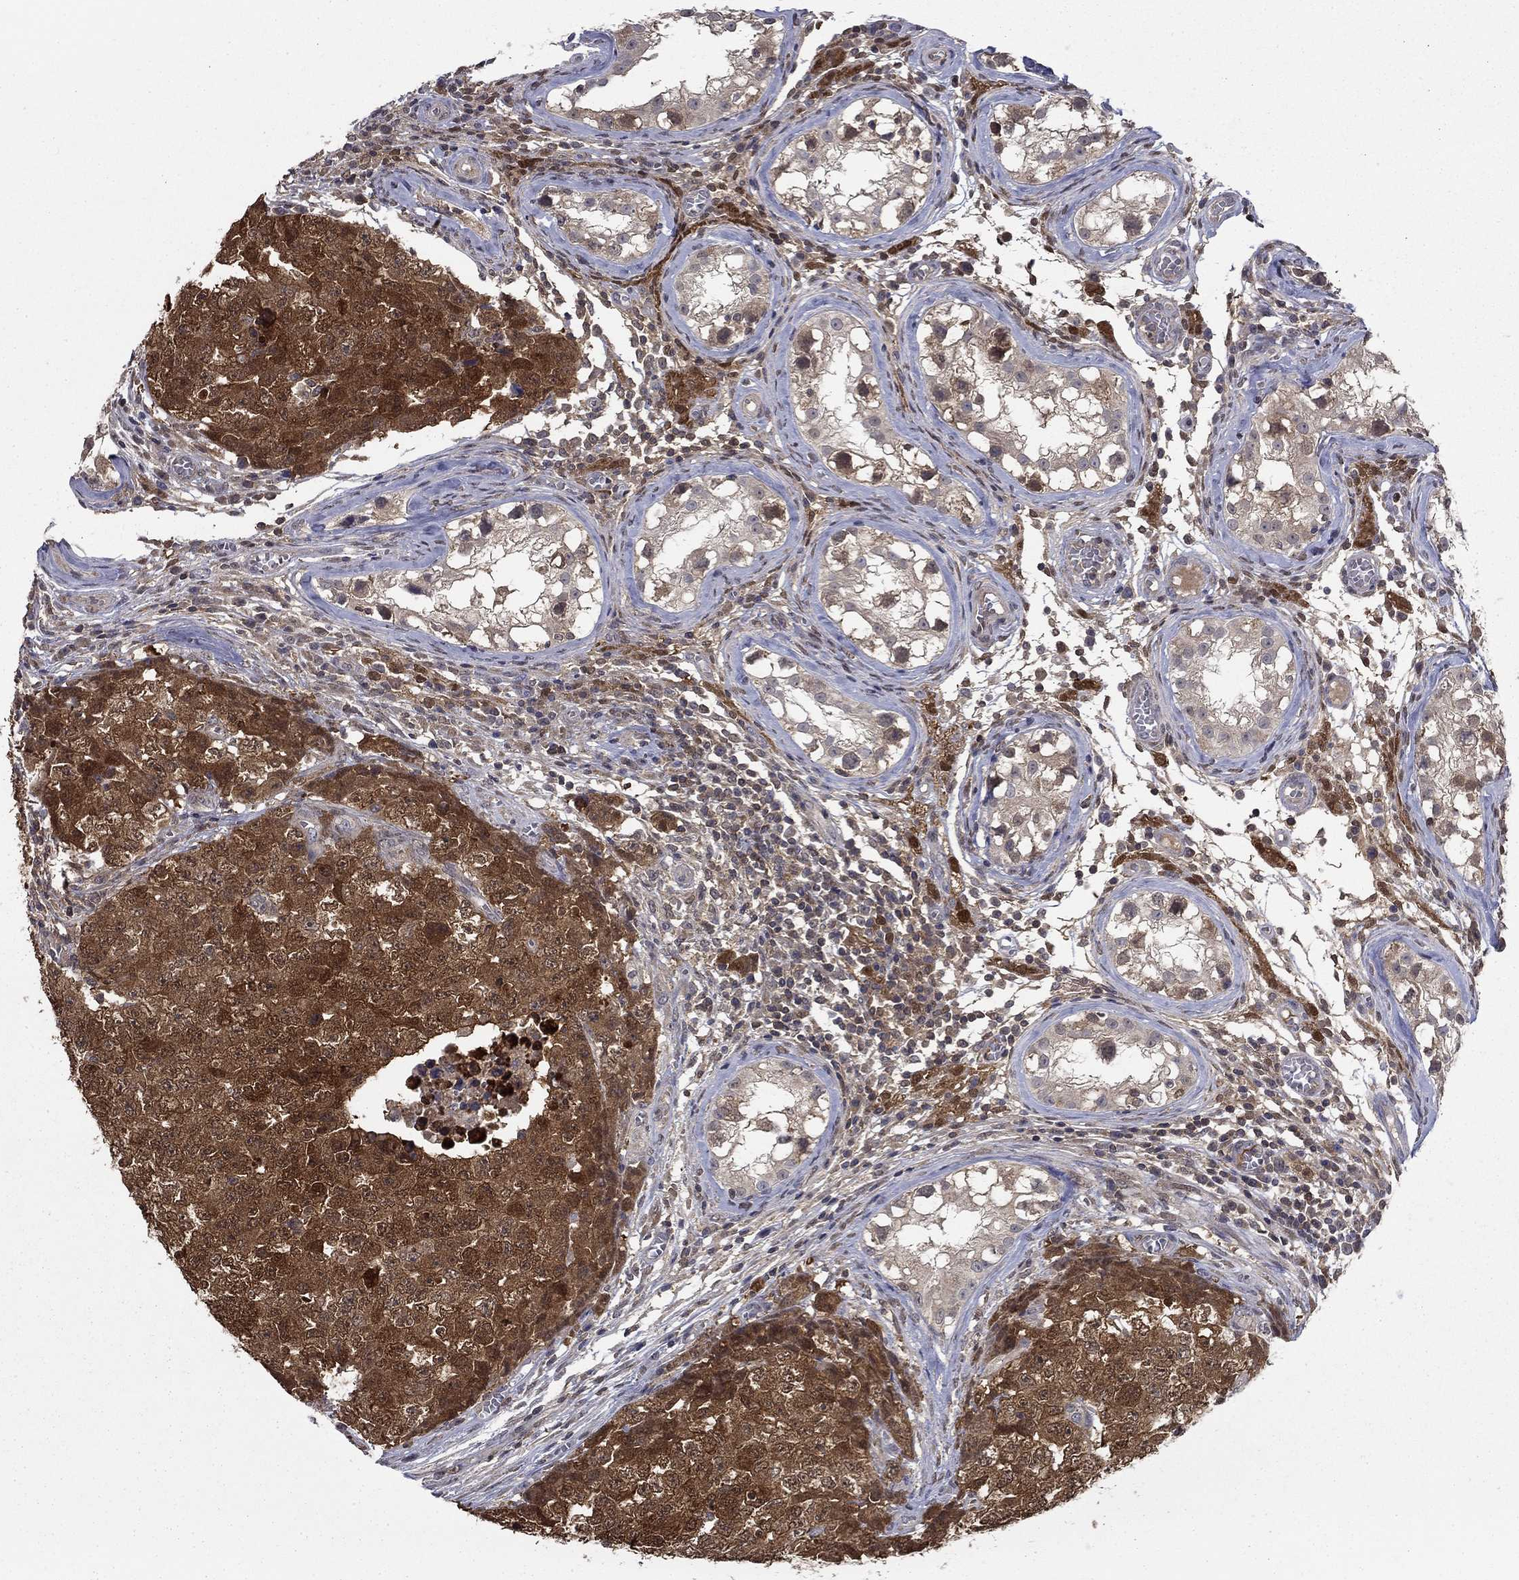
{"staining": {"intensity": "strong", "quantity": ">75%", "location": "cytoplasmic/membranous"}, "tissue": "testis cancer", "cell_type": "Tumor cells", "image_type": "cancer", "snomed": [{"axis": "morphology", "description": "Carcinoma, Embryonal, NOS"}, {"axis": "topography", "description": "Testis"}], "caption": "A micrograph of human testis cancer (embryonal carcinoma) stained for a protein exhibits strong cytoplasmic/membranous brown staining in tumor cells.", "gene": "NIT2", "patient": {"sex": "male", "age": 23}}